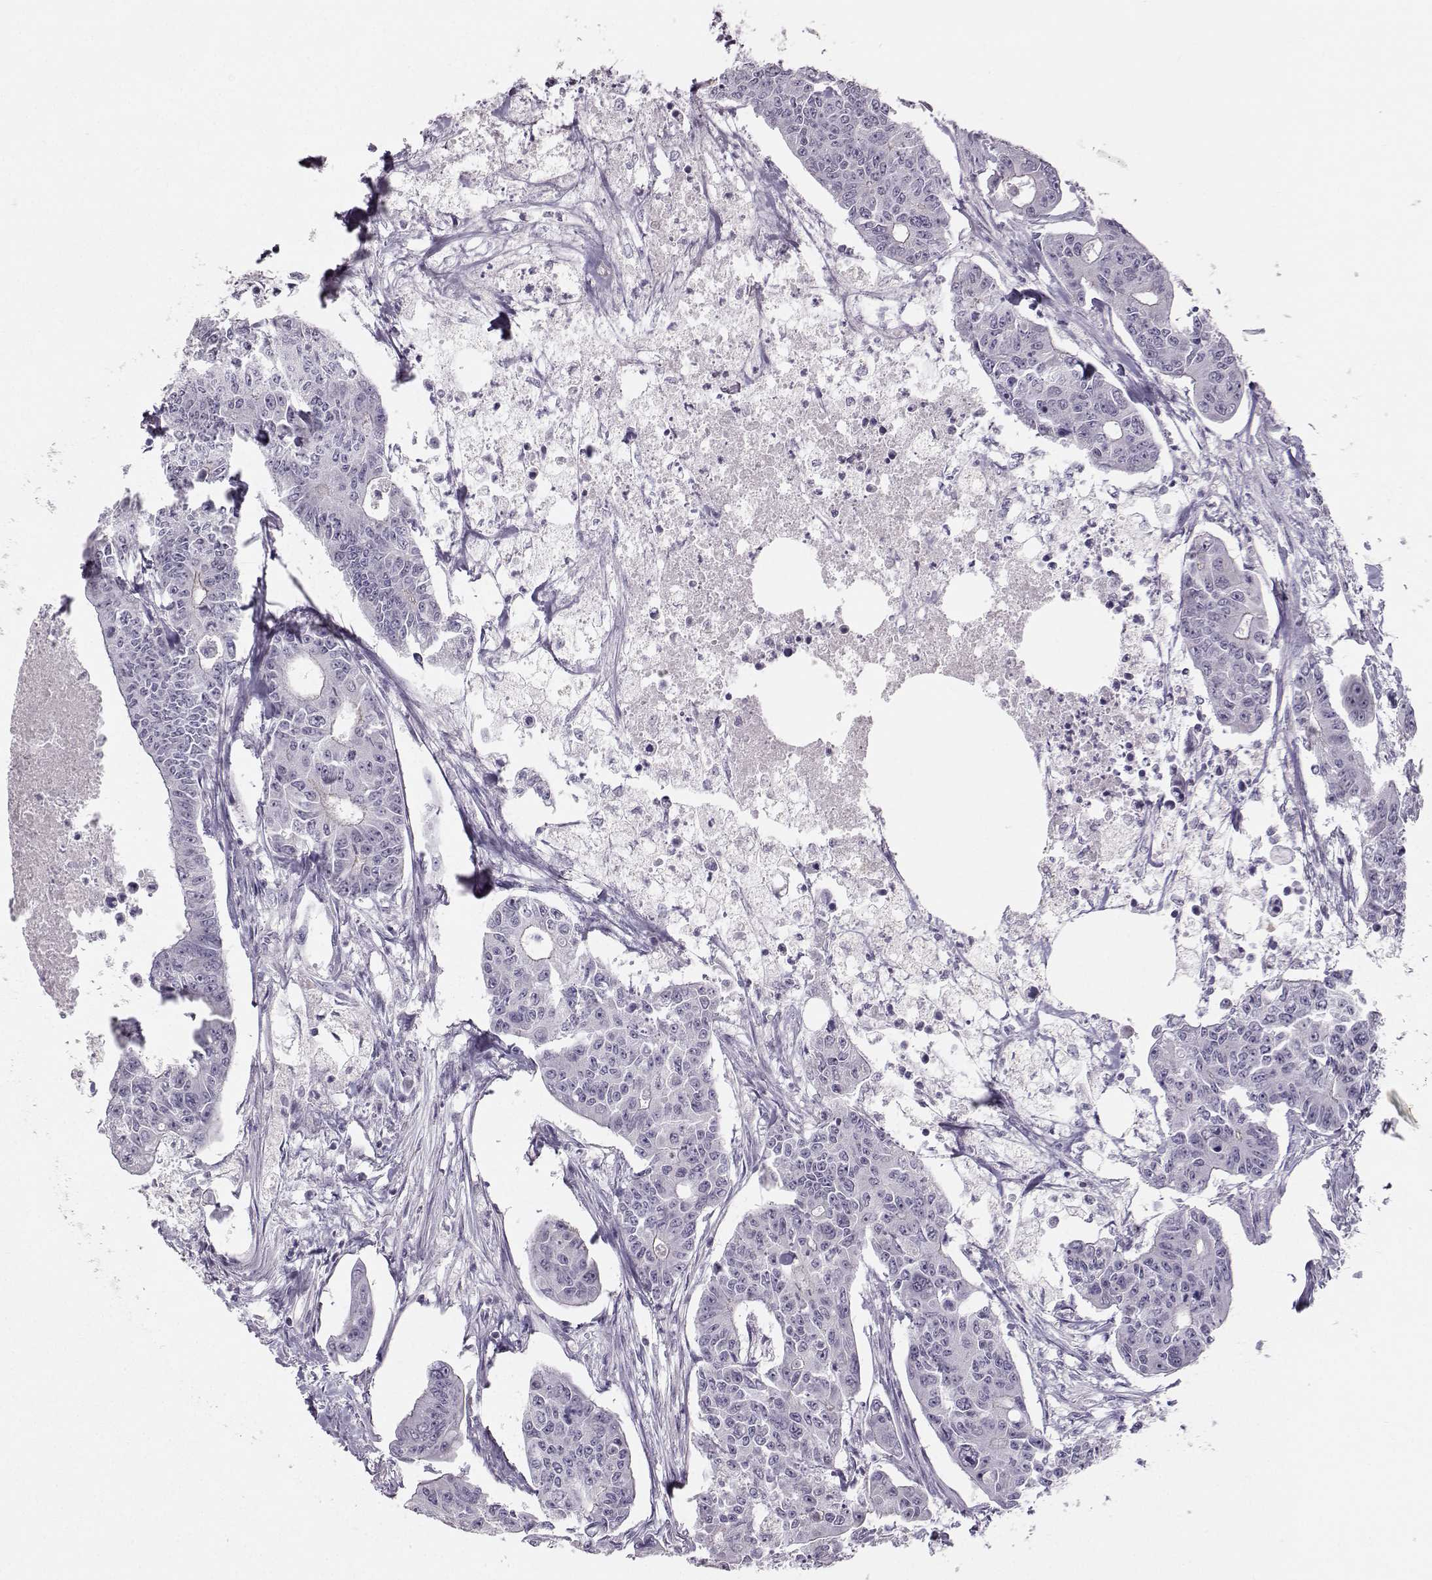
{"staining": {"intensity": "moderate", "quantity": "<25%", "location": "cytoplasmic/membranous"}, "tissue": "colorectal cancer", "cell_type": "Tumor cells", "image_type": "cancer", "snomed": [{"axis": "morphology", "description": "Adenocarcinoma, NOS"}, {"axis": "topography", "description": "Colon"}], "caption": "The micrograph demonstrates a brown stain indicating the presence of a protein in the cytoplasmic/membranous of tumor cells in adenocarcinoma (colorectal).", "gene": "MAST1", "patient": {"sex": "male", "age": 70}}